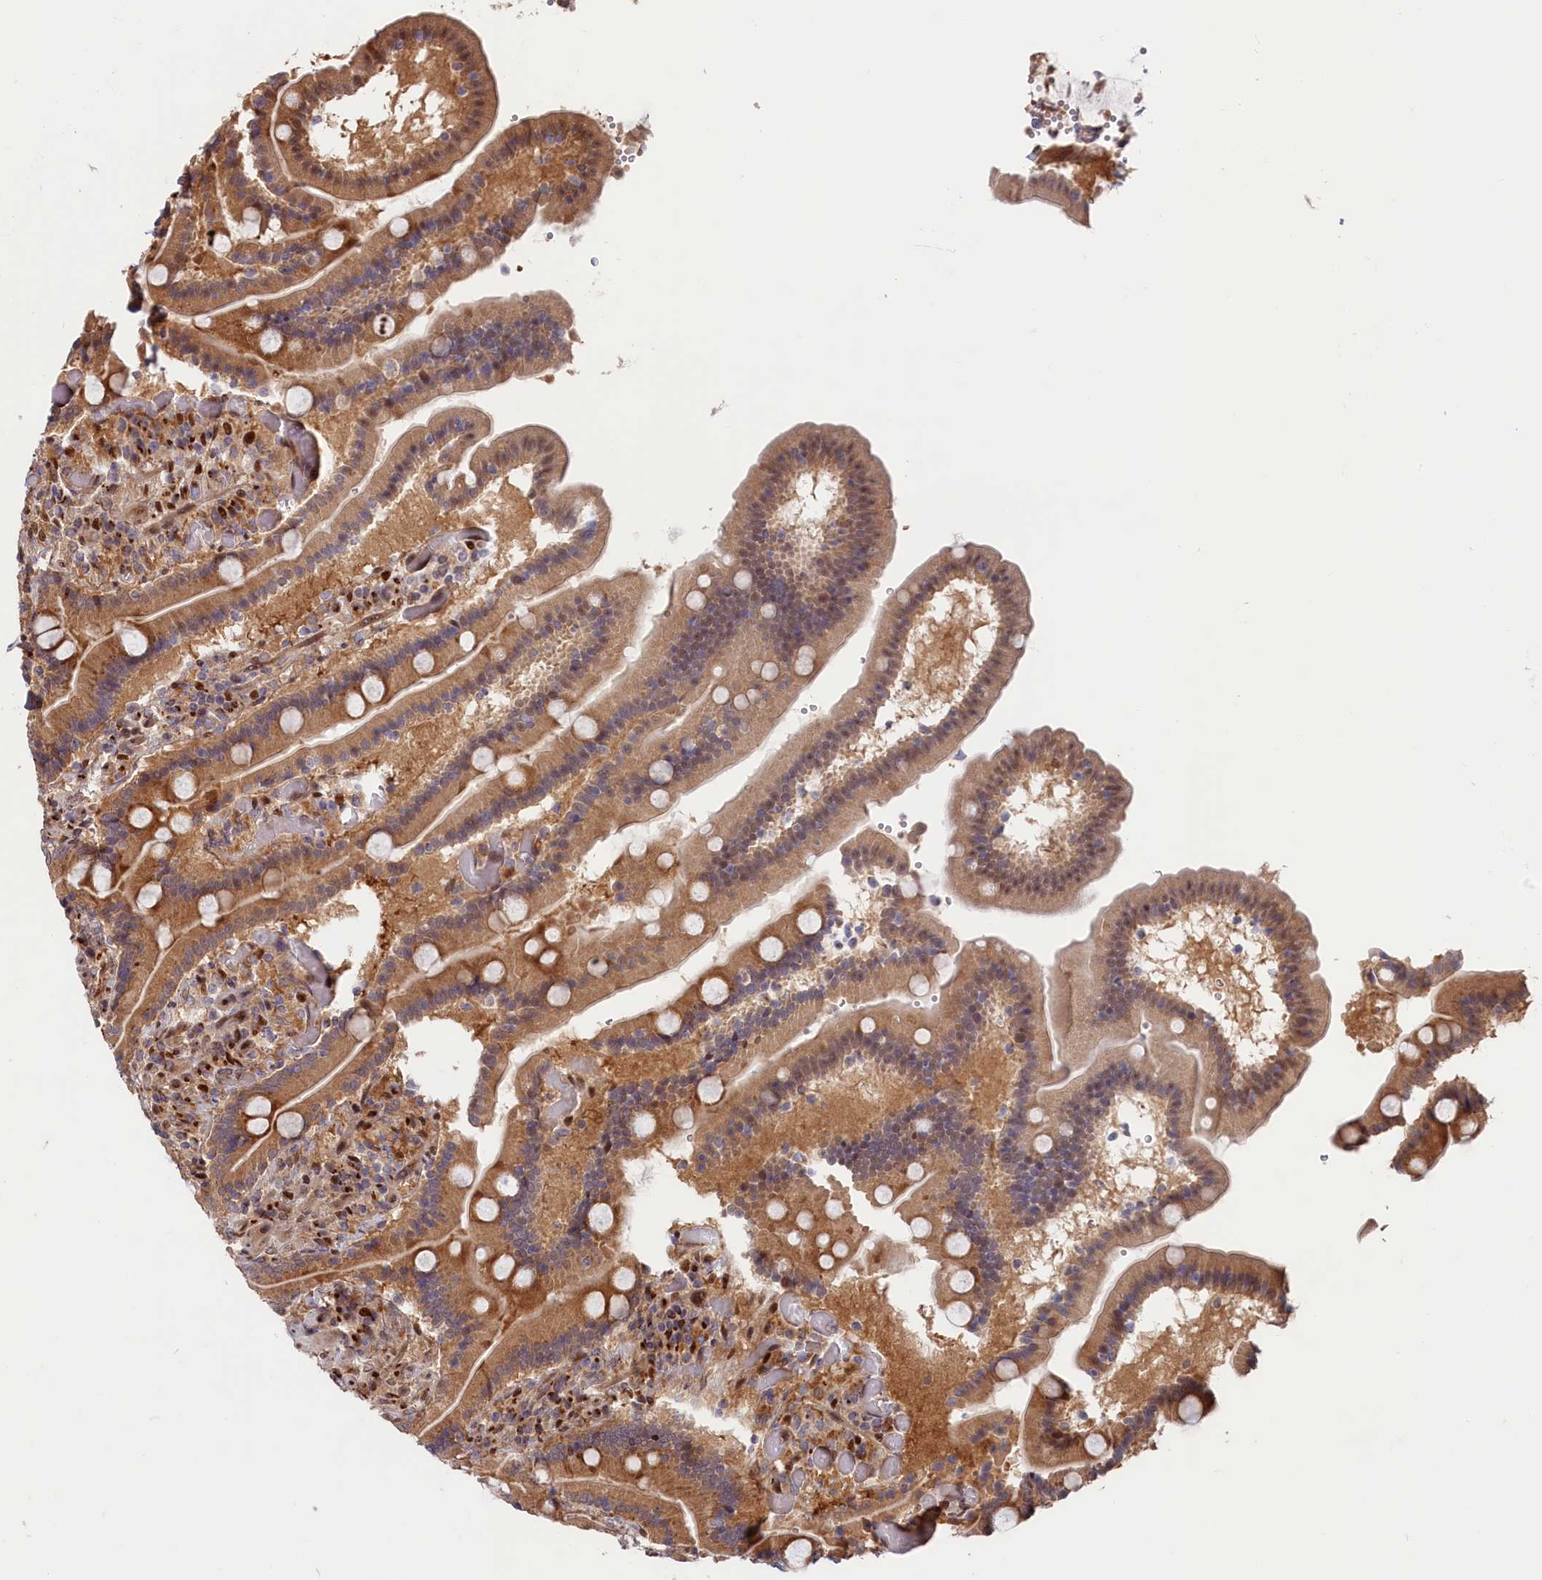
{"staining": {"intensity": "moderate", "quantity": ">75%", "location": "cytoplasmic/membranous,nuclear"}, "tissue": "duodenum", "cell_type": "Glandular cells", "image_type": "normal", "snomed": [{"axis": "morphology", "description": "Normal tissue, NOS"}, {"axis": "topography", "description": "Duodenum"}], "caption": "Moderate cytoplasmic/membranous,nuclear staining for a protein is appreciated in approximately >75% of glandular cells of normal duodenum using immunohistochemistry (IHC).", "gene": "CHST12", "patient": {"sex": "female", "age": 62}}